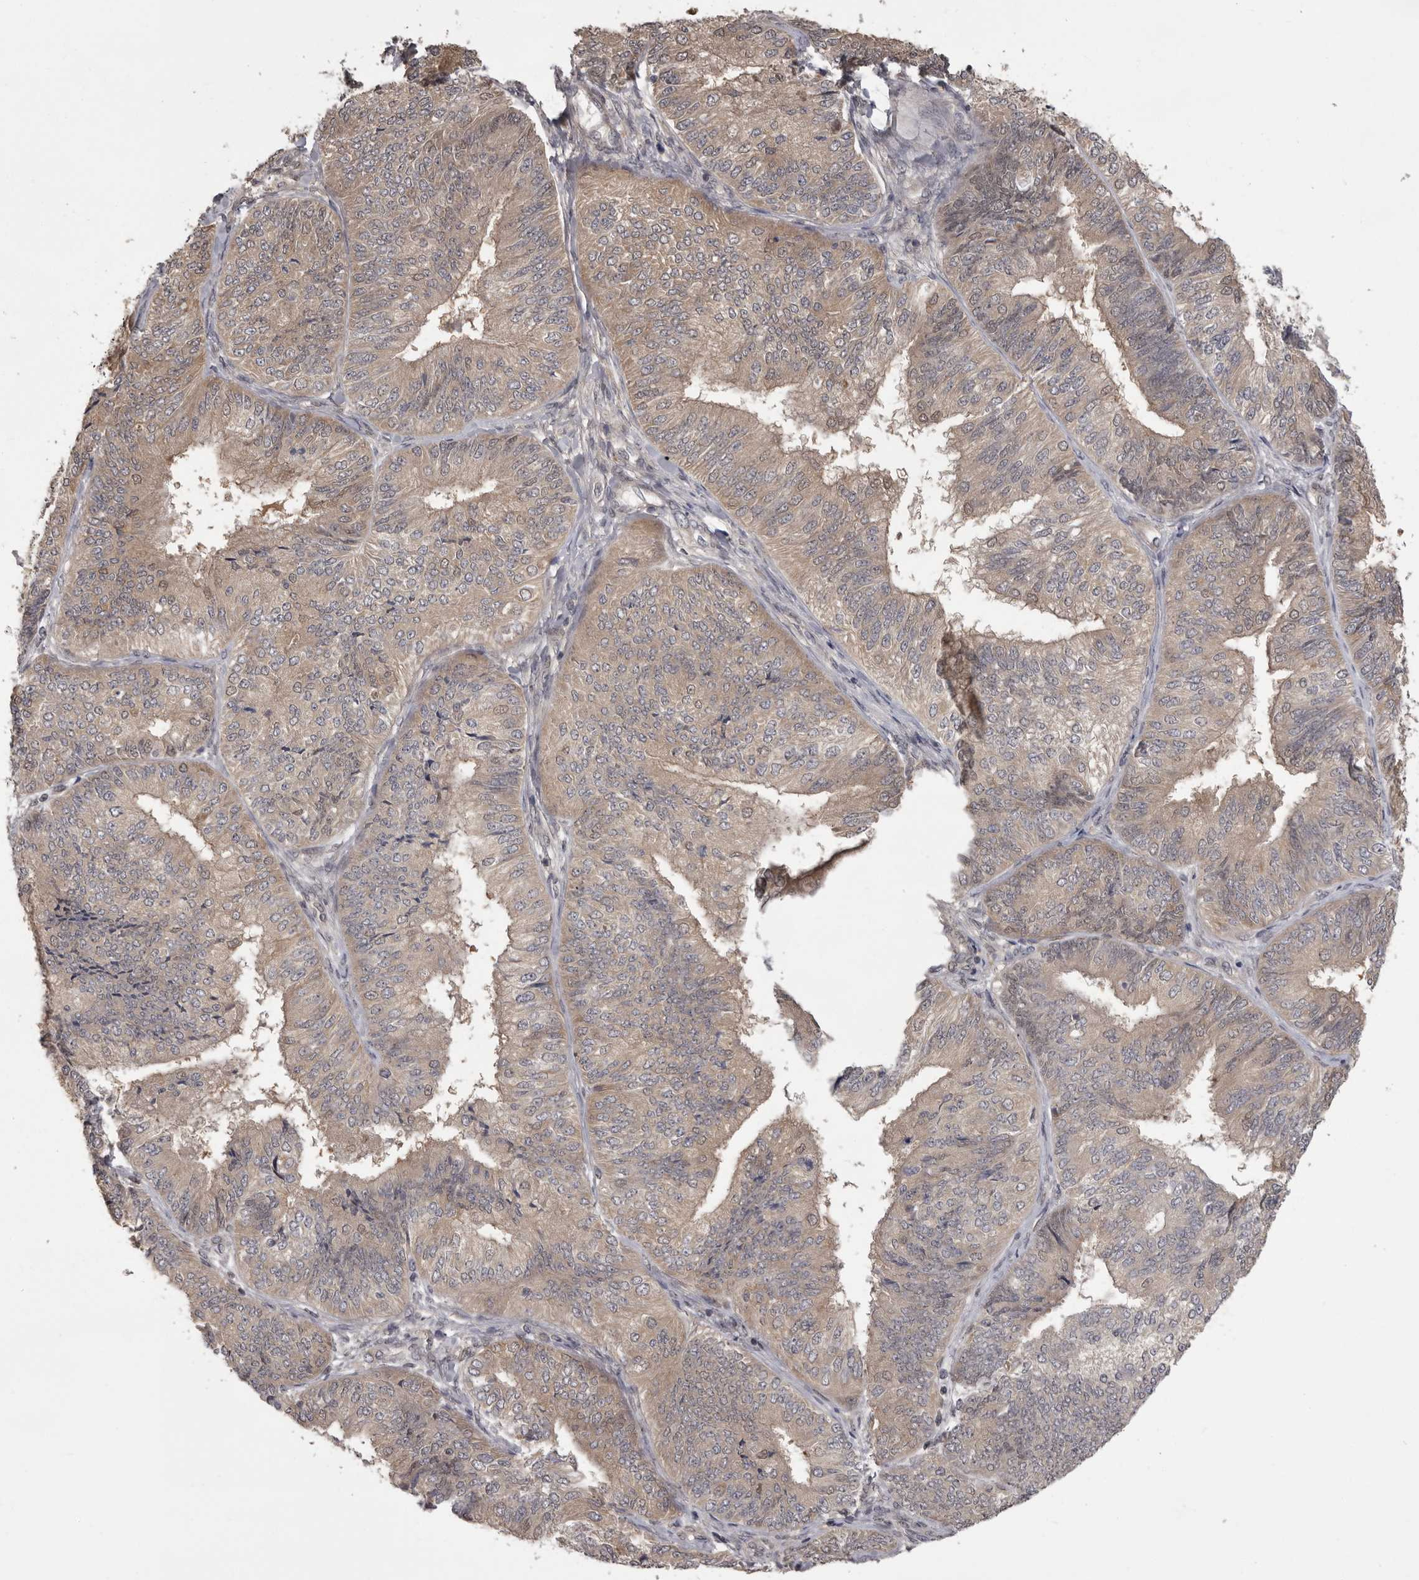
{"staining": {"intensity": "weak", "quantity": ">75%", "location": "cytoplasmic/membranous"}, "tissue": "endometrial cancer", "cell_type": "Tumor cells", "image_type": "cancer", "snomed": [{"axis": "morphology", "description": "Adenocarcinoma, NOS"}, {"axis": "topography", "description": "Endometrium"}], "caption": "Adenocarcinoma (endometrial) was stained to show a protein in brown. There is low levels of weak cytoplasmic/membranous expression in approximately >75% of tumor cells. Using DAB (brown) and hematoxylin (blue) stains, captured at high magnification using brightfield microscopy.", "gene": "MDH1", "patient": {"sex": "female", "age": 58}}